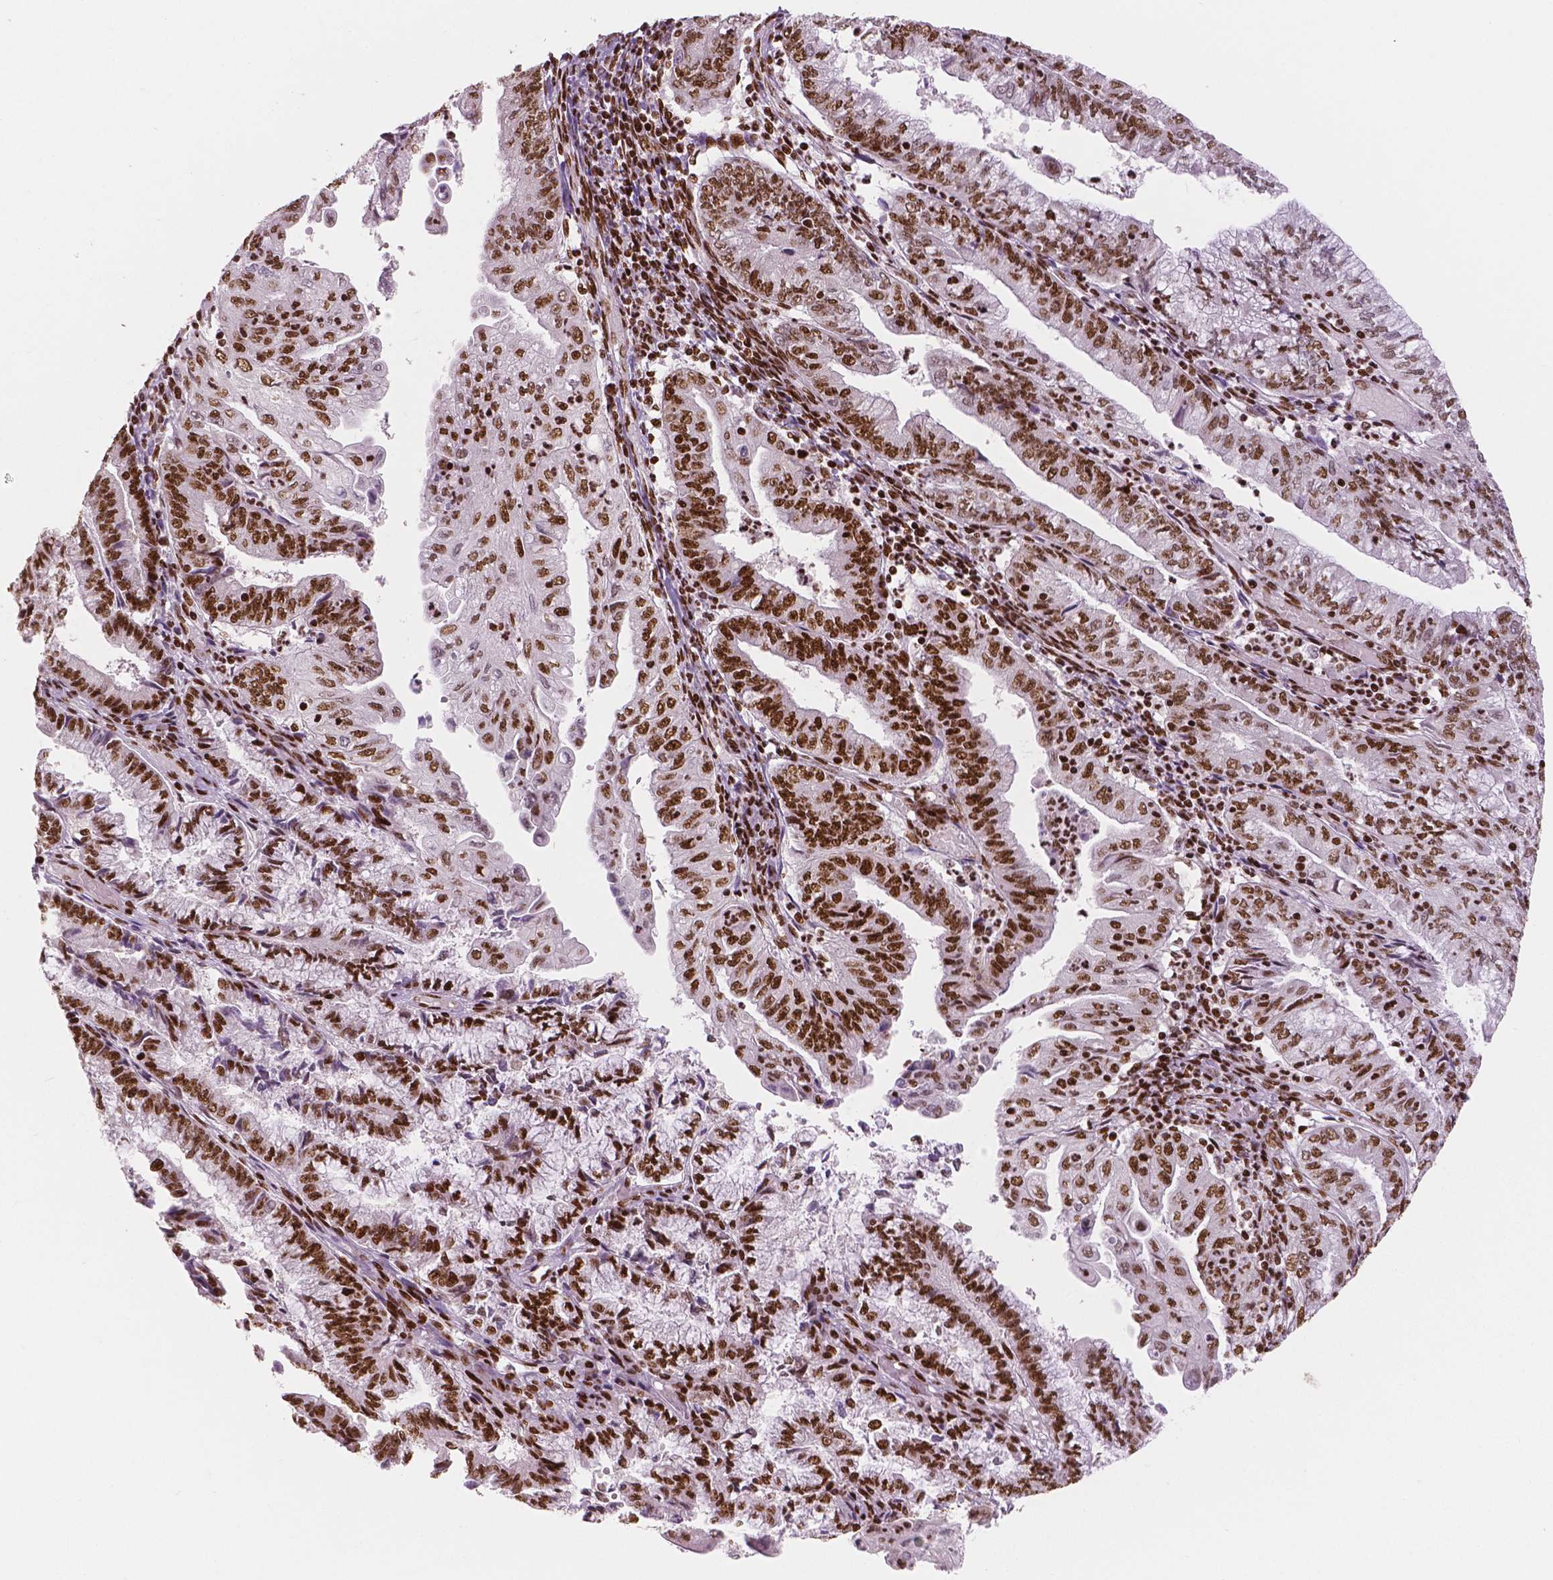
{"staining": {"intensity": "strong", "quantity": "25%-75%", "location": "nuclear"}, "tissue": "endometrial cancer", "cell_type": "Tumor cells", "image_type": "cancer", "snomed": [{"axis": "morphology", "description": "Adenocarcinoma, NOS"}, {"axis": "topography", "description": "Endometrium"}], "caption": "Adenocarcinoma (endometrial) stained for a protein shows strong nuclear positivity in tumor cells. (DAB IHC, brown staining for protein, blue staining for nuclei).", "gene": "BRD4", "patient": {"sex": "female", "age": 55}}